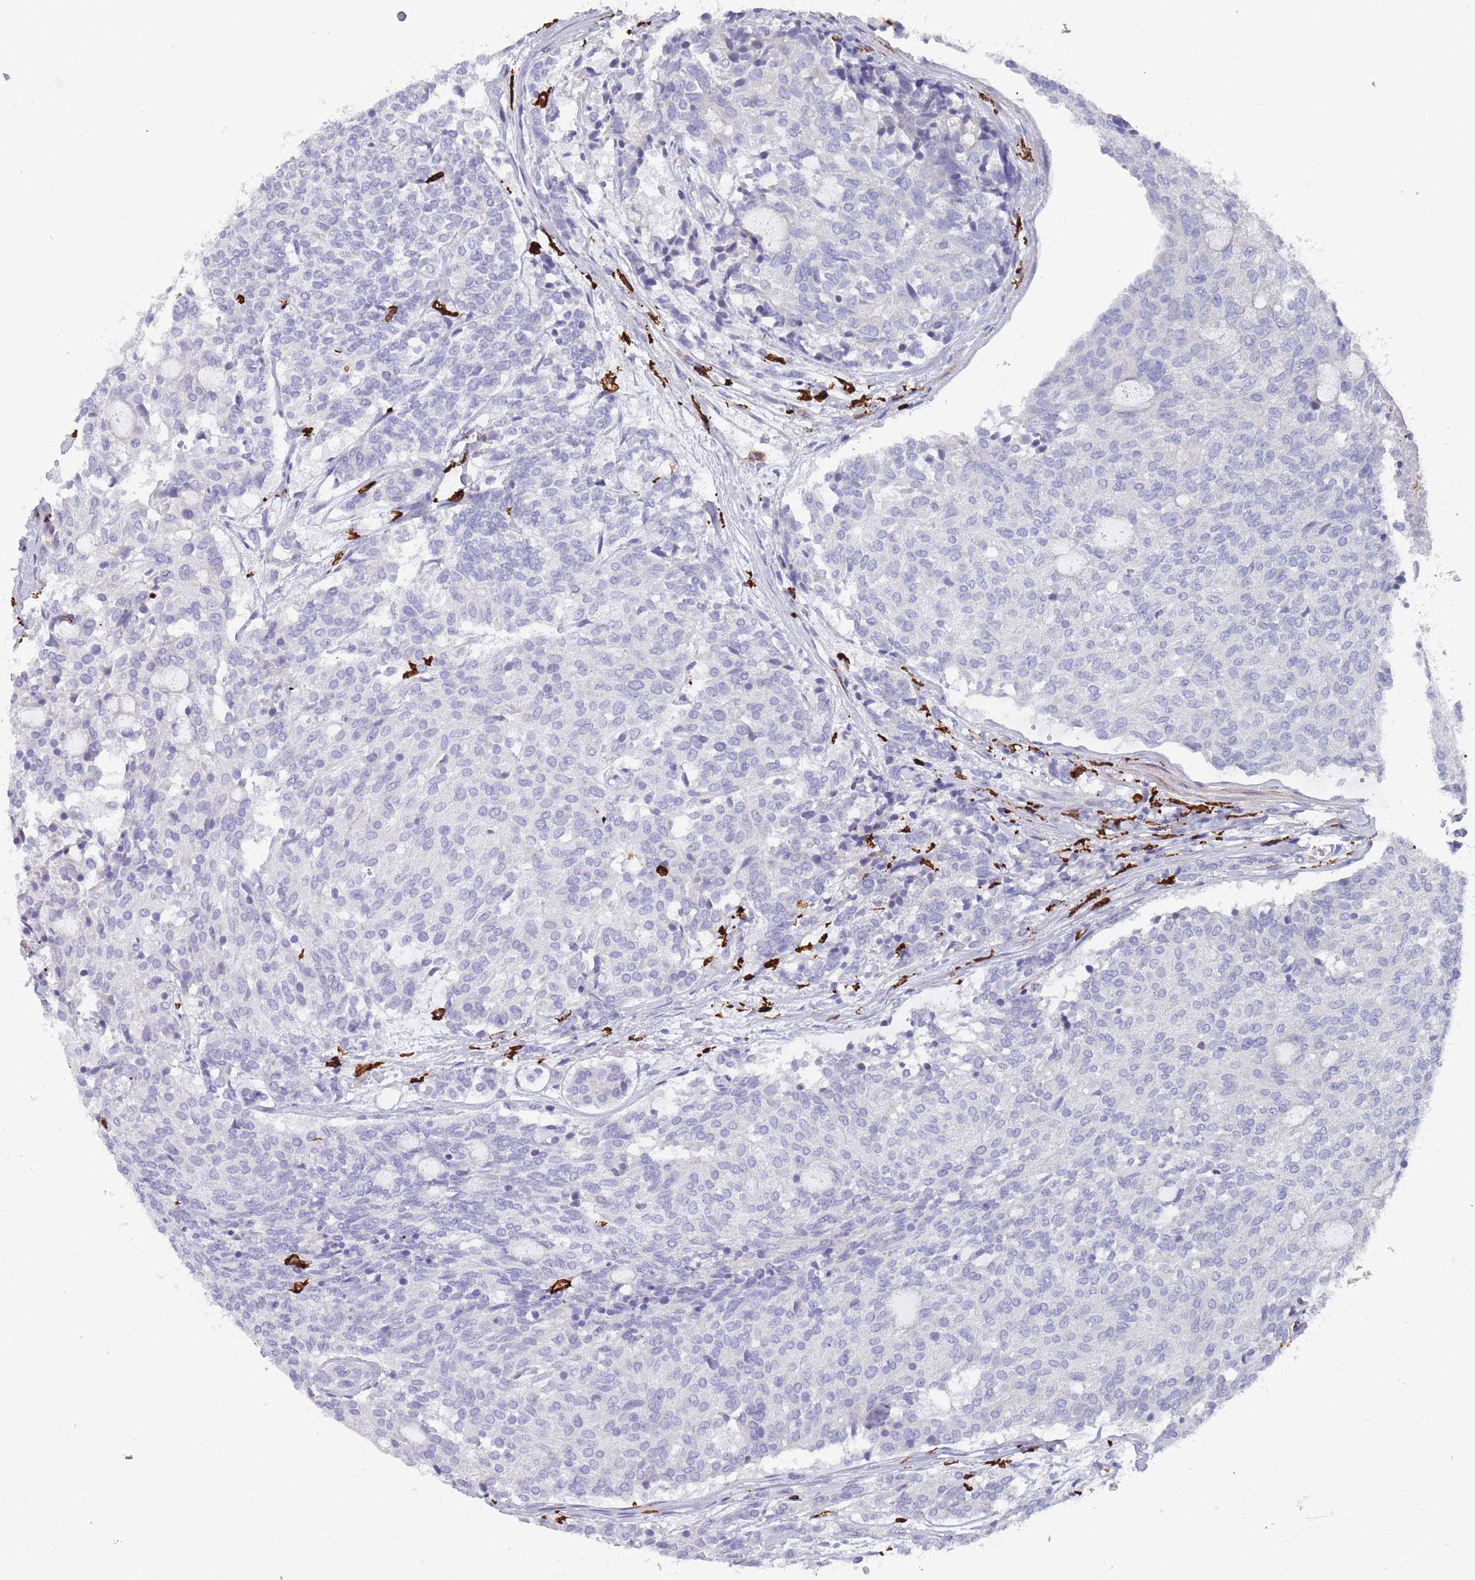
{"staining": {"intensity": "negative", "quantity": "none", "location": "none"}, "tissue": "carcinoid", "cell_type": "Tumor cells", "image_type": "cancer", "snomed": [{"axis": "morphology", "description": "Carcinoid, malignant, NOS"}, {"axis": "topography", "description": "Pancreas"}], "caption": "IHC of carcinoid demonstrates no staining in tumor cells.", "gene": "AIF1", "patient": {"sex": "female", "age": 54}}